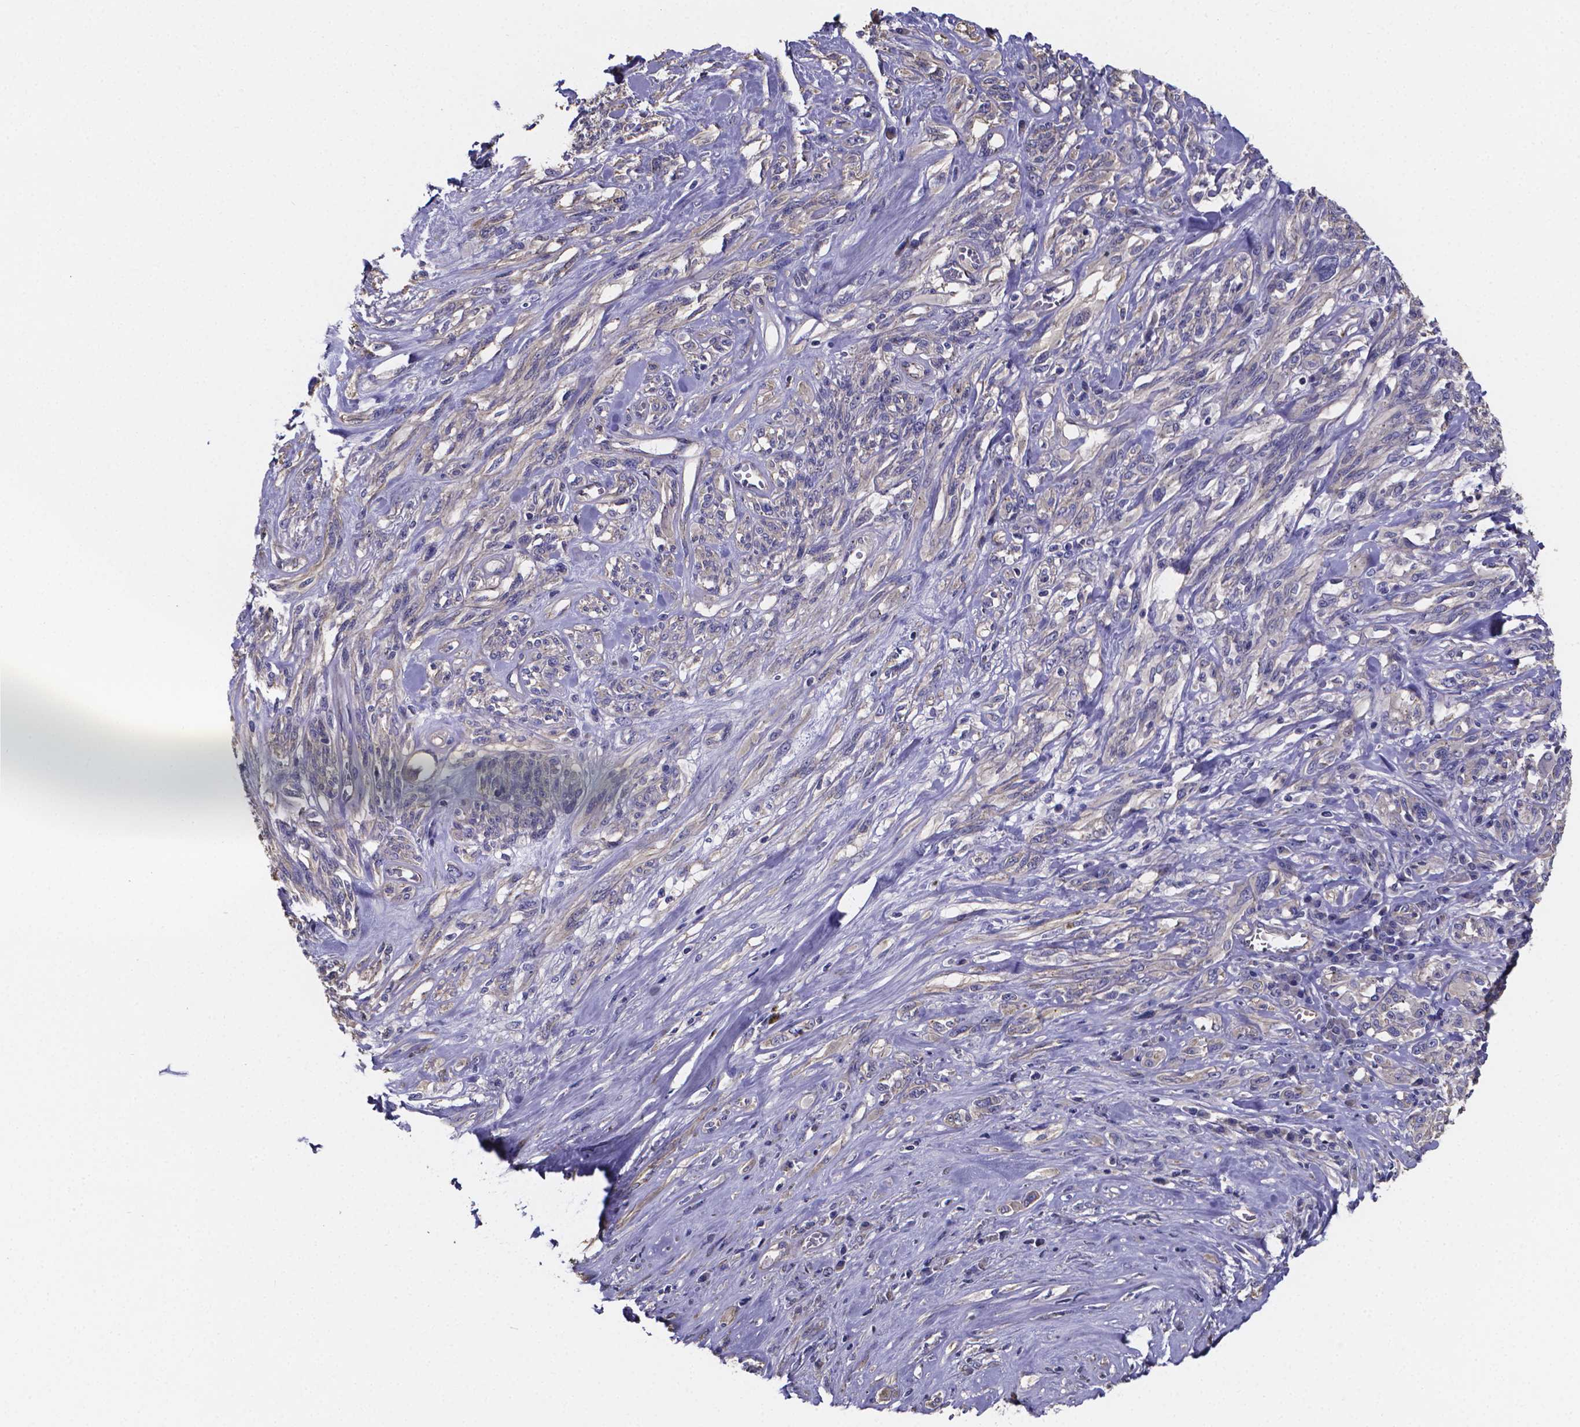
{"staining": {"intensity": "negative", "quantity": "none", "location": "none"}, "tissue": "melanoma", "cell_type": "Tumor cells", "image_type": "cancer", "snomed": [{"axis": "morphology", "description": "Malignant melanoma, NOS"}, {"axis": "topography", "description": "Skin"}], "caption": "Malignant melanoma was stained to show a protein in brown. There is no significant expression in tumor cells. Nuclei are stained in blue.", "gene": "SFRP4", "patient": {"sex": "female", "age": 91}}